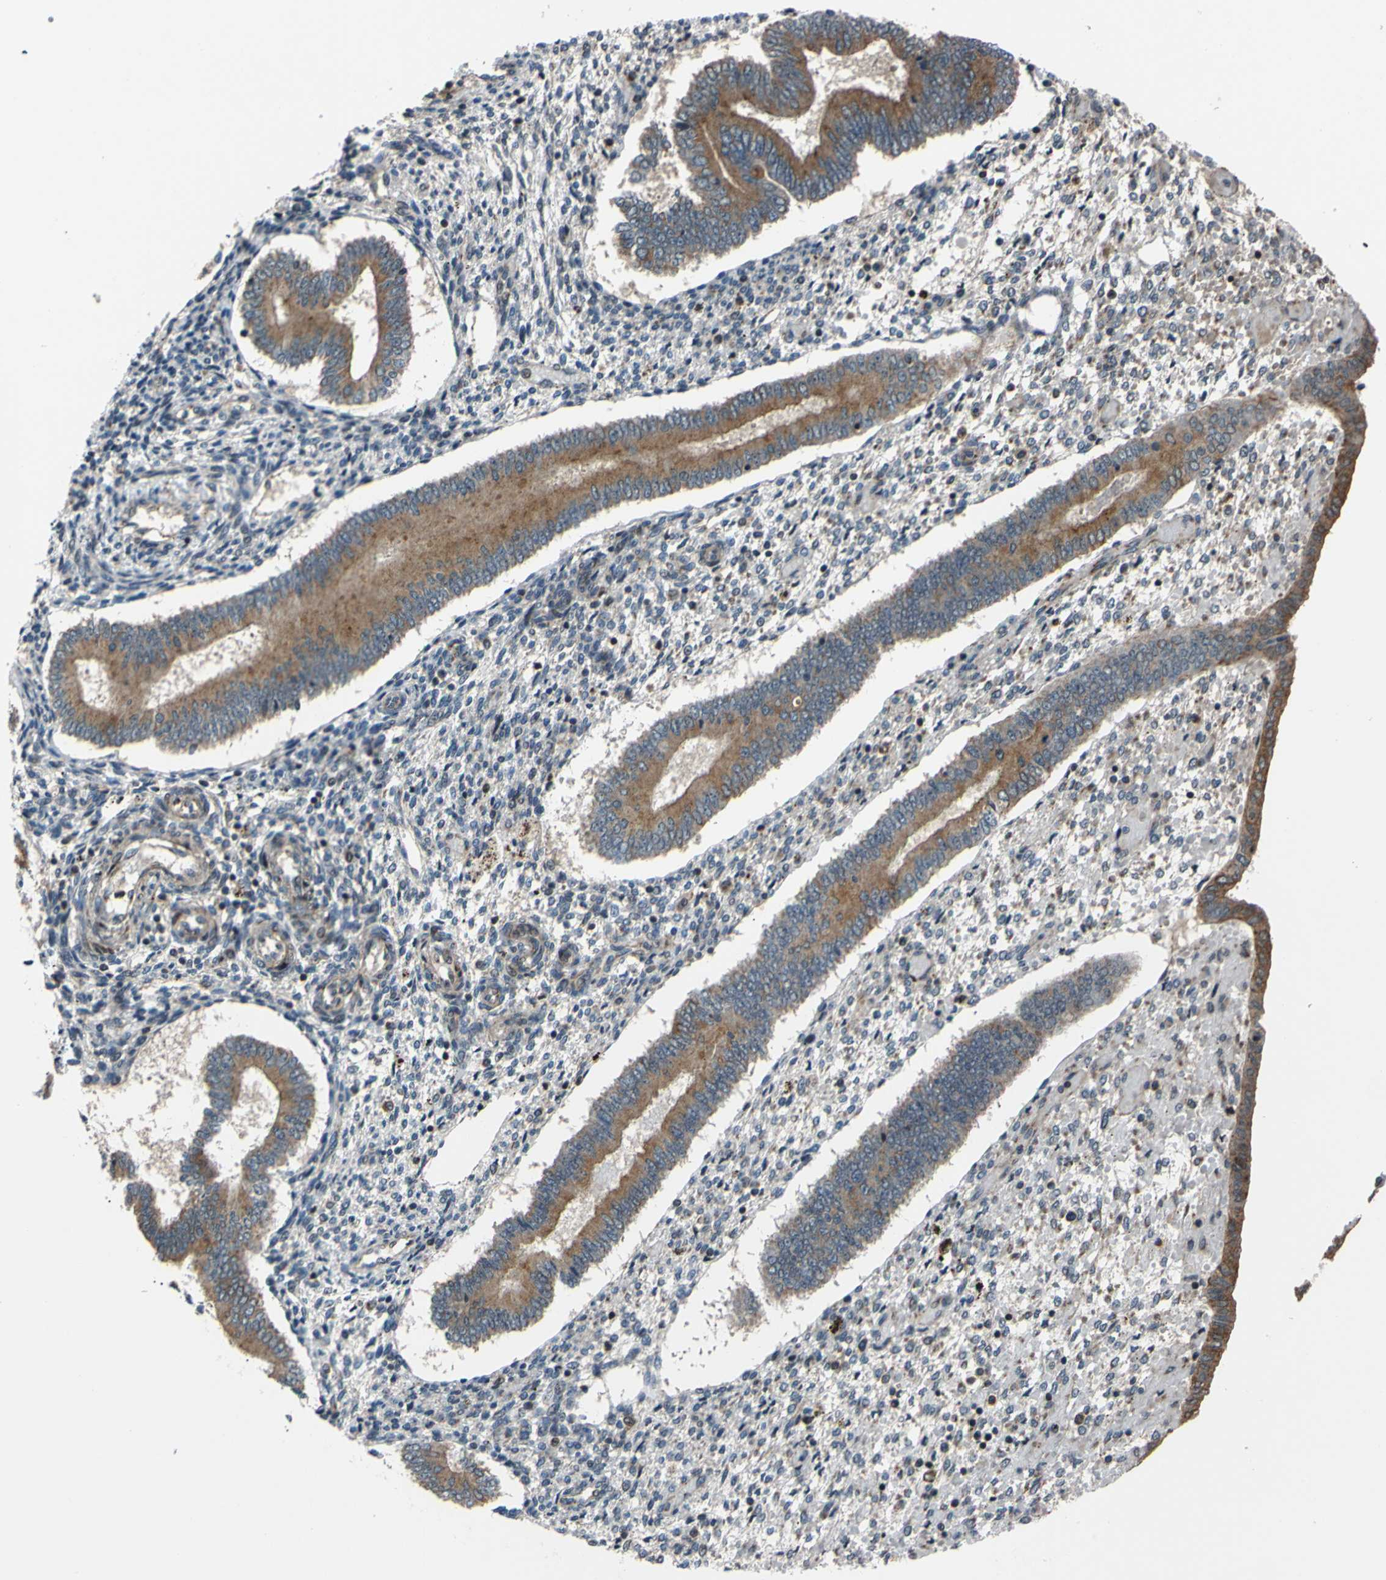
{"staining": {"intensity": "weak", "quantity": "<25%", "location": "cytoplasmic/membranous"}, "tissue": "endometrium", "cell_type": "Cells in endometrial stroma", "image_type": "normal", "snomed": [{"axis": "morphology", "description": "Normal tissue, NOS"}, {"axis": "topography", "description": "Endometrium"}], "caption": "This is an immunohistochemistry micrograph of benign endometrium. There is no staining in cells in endometrial stroma.", "gene": "AKAP9", "patient": {"sex": "female", "age": 42}}